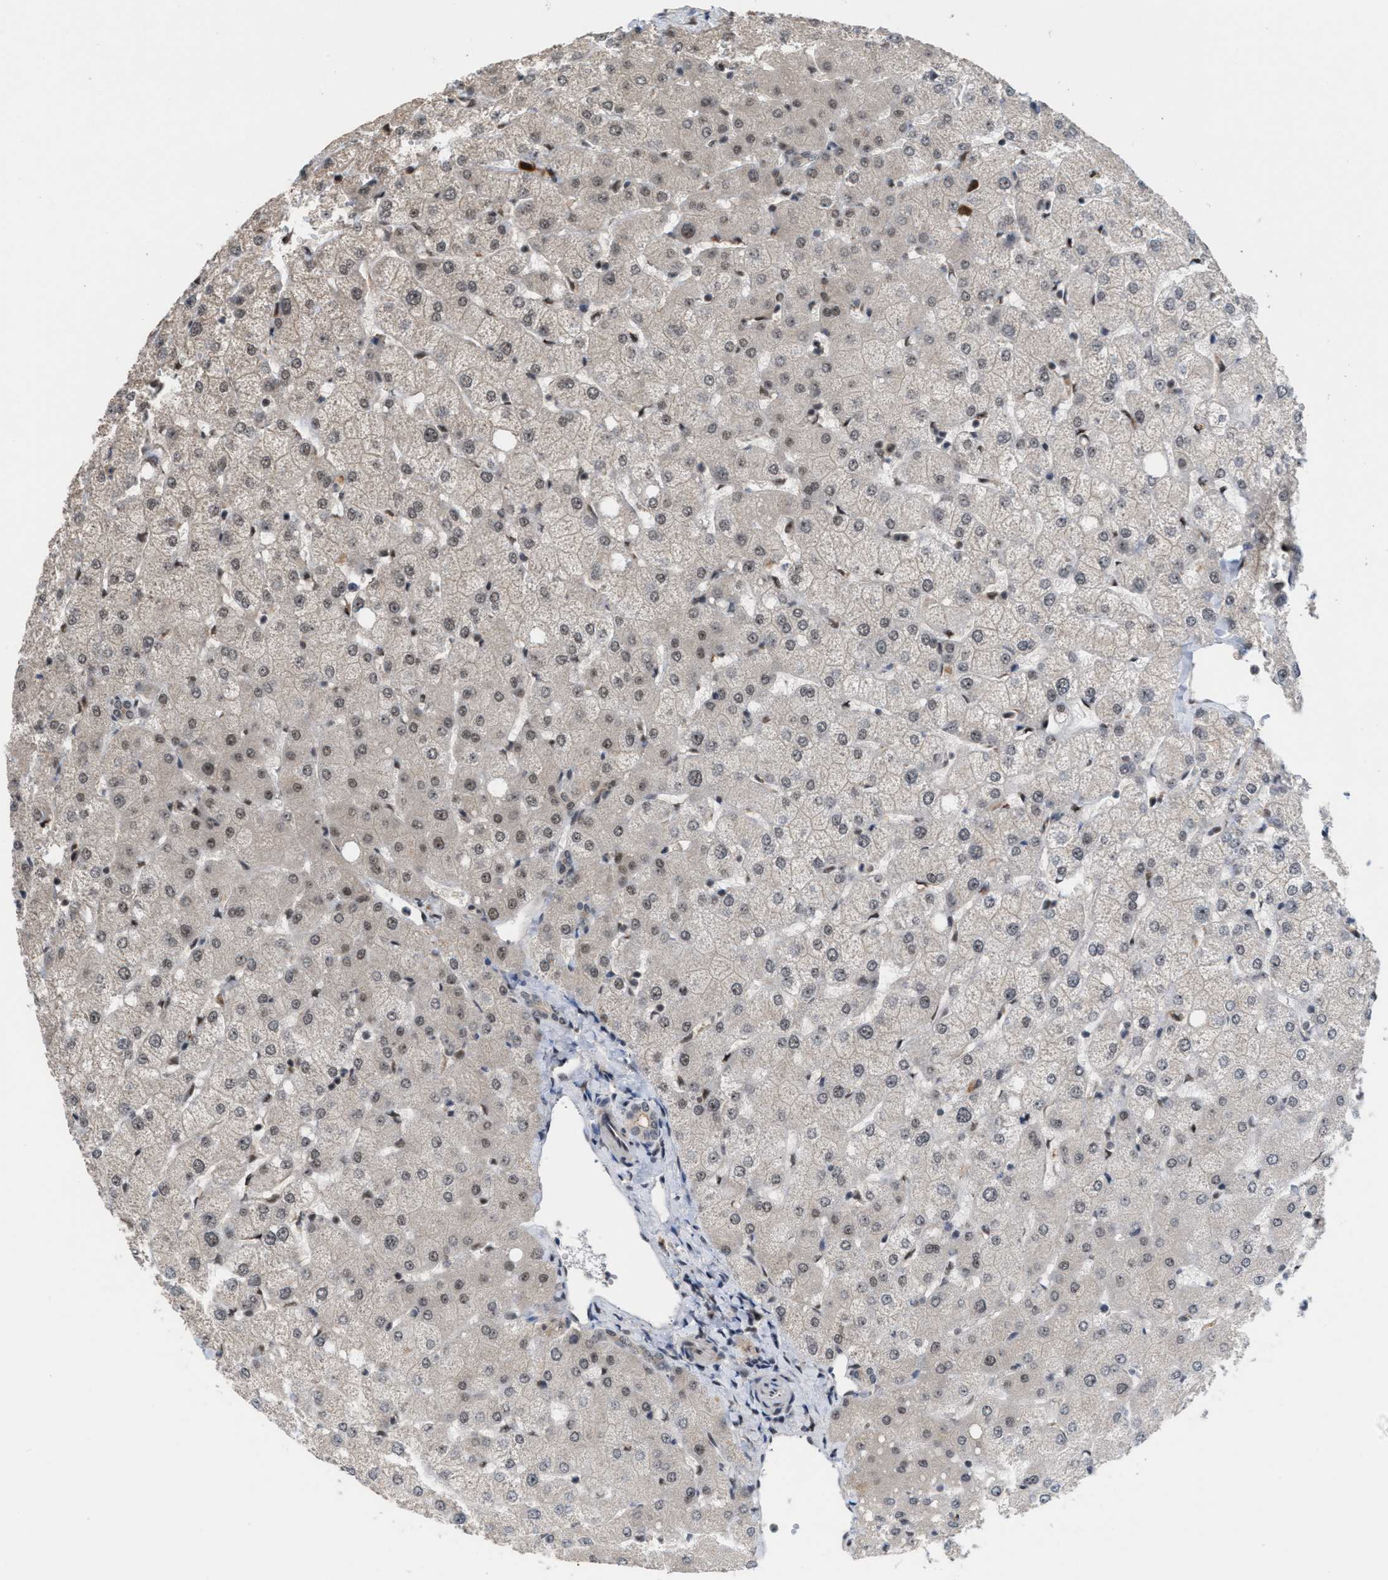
{"staining": {"intensity": "weak", "quantity": "<25%", "location": "cytoplasmic/membranous"}, "tissue": "liver", "cell_type": "Cholangiocytes", "image_type": "normal", "snomed": [{"axis": "morphology", "description": "Normal tissue, NOS"}, {"axis": "topography", "description": "Liver"}], "caption": "IHC of normal human liver displays no positivity in cholangiocytes.", "gene": "PRPF4", "patient": {"sex": "female", "age": 54}}